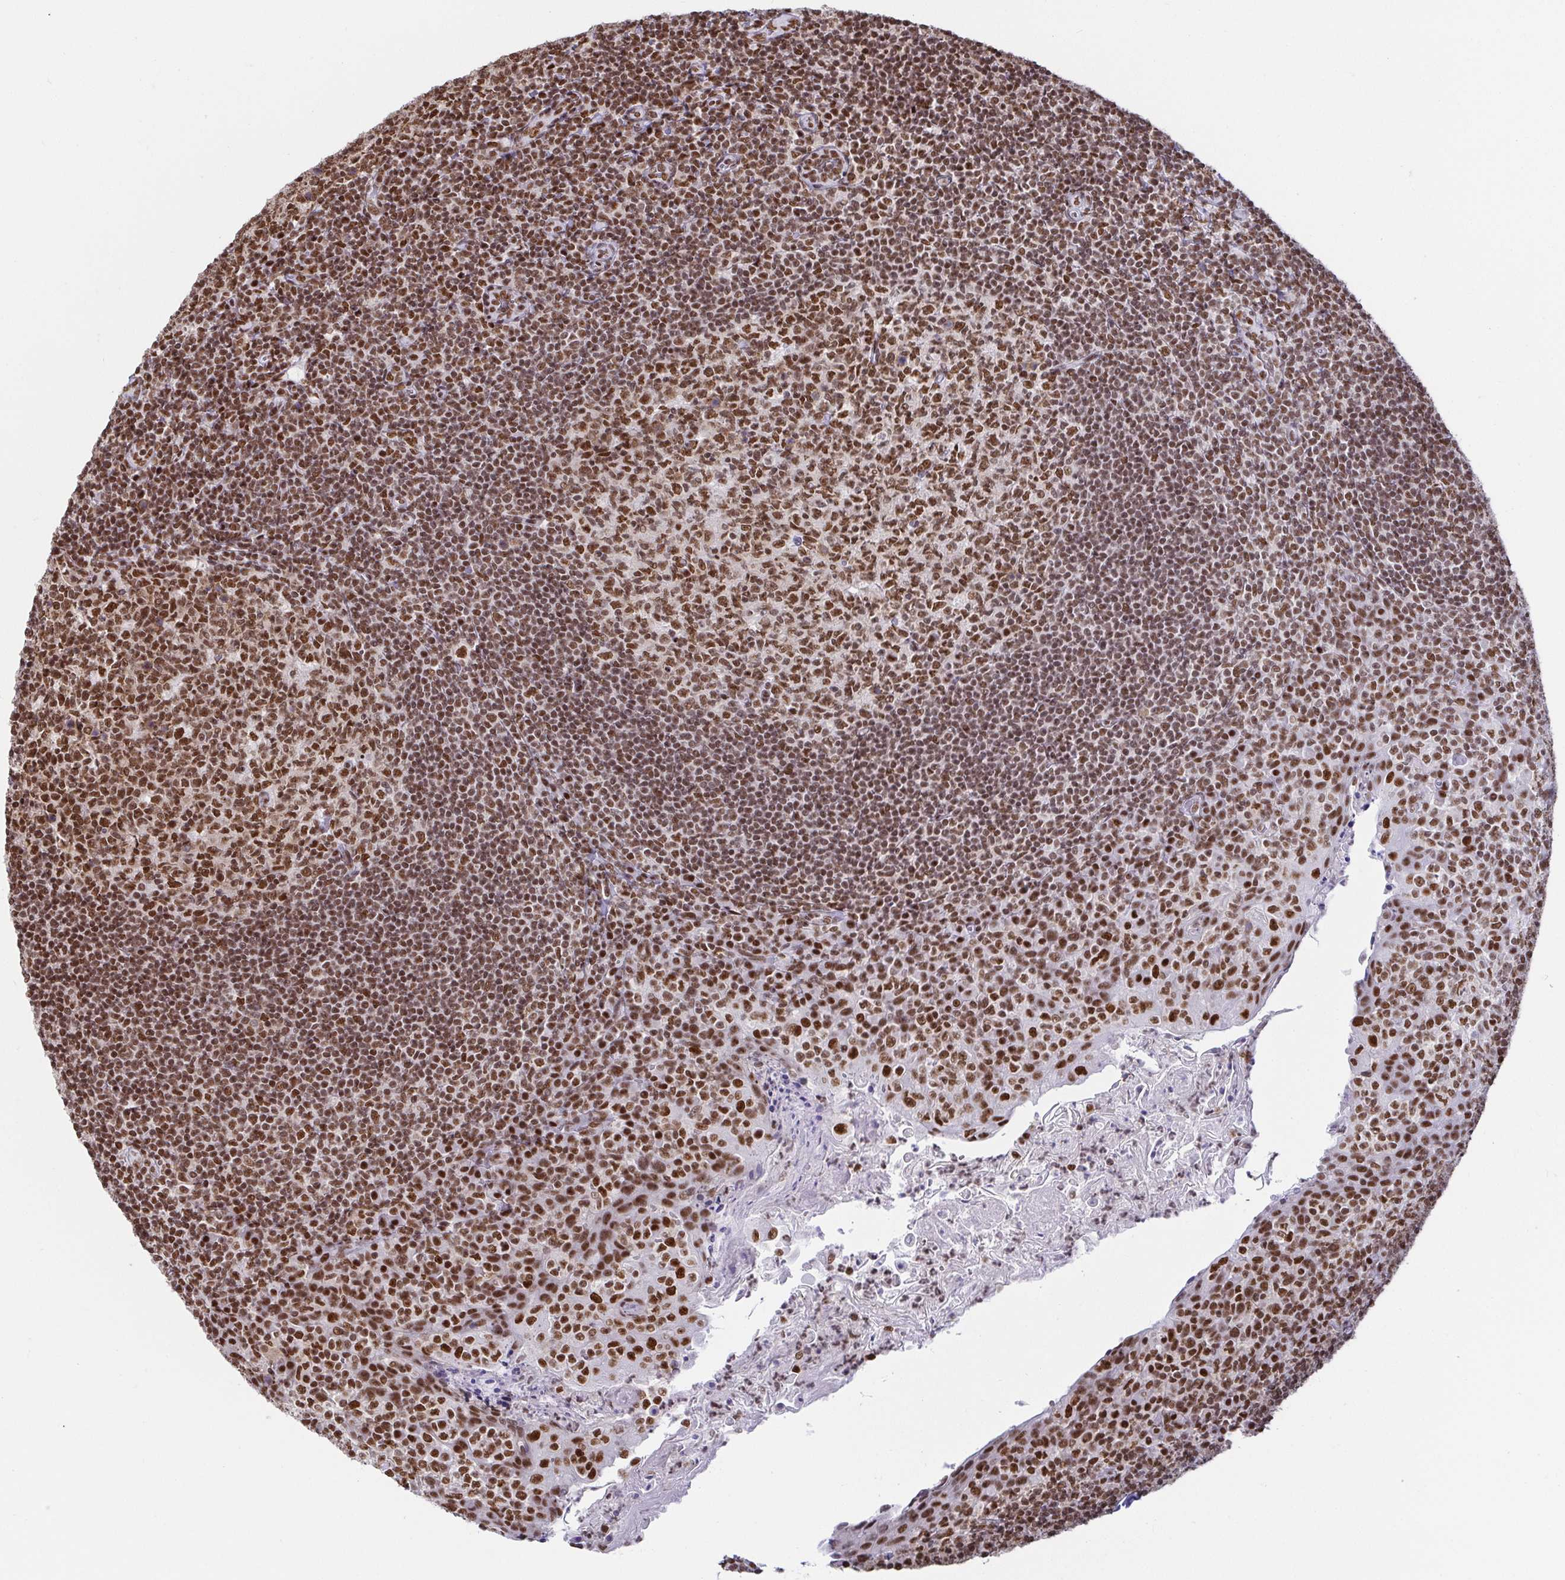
{"staining": {"intensity": "moderate", "quantity": ">75%", "location": "nuclear"}, "tissue": "tonsil", "cell_type": "Germinal center cells", "image_type": "normal", "snomed": [{"axis": "morphology", "description": "Normal tissue, NOS"}, {"axis": "topography", "description": "Tonsil"}], "caption": "Benign tonsil reveals moderate nuclear expression in about >75% of germinal center cells, visualized by immunohistochemistry. (DAB (3,3'-diaminobenzidine) = brown stain, brightfield microscopy at high magnification).", "gene": "EWSR1", "patient": {"sex": "female", "age": 10}}